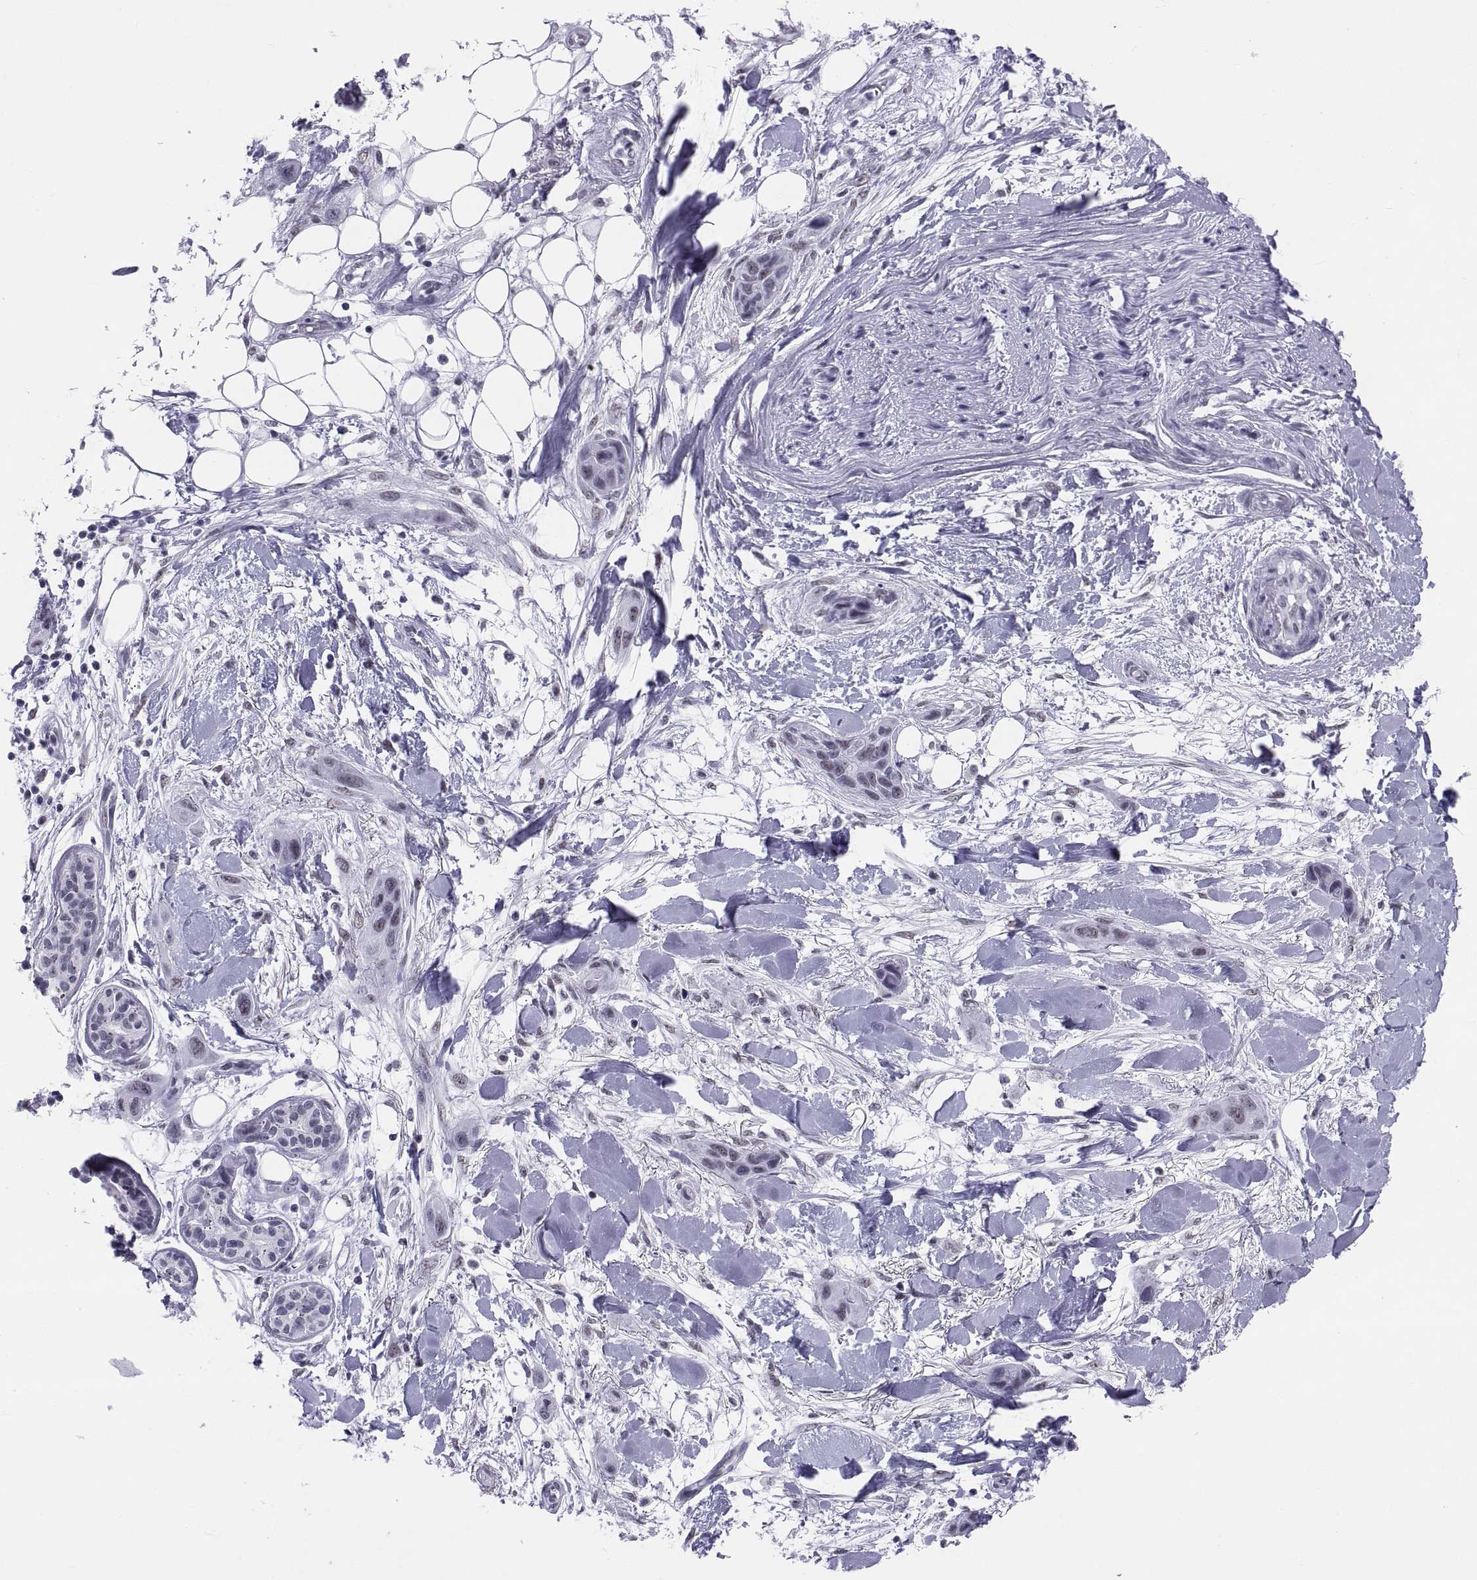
{"staining": {"intensity": "negative", "quantity": "none", "location": "none"}, "tissue": "skin cancer", "cell_type": "Tumor cells", "image_type": "cancer", "snomed": [{"axis": "morphology", "description": "Squamous cell carcinoma, NOS"}, {"axis": "topography", "description": "Skin"}], "caption": "Immunohistochemistry (IHC) image of skin cancer stained for a protein (brown), which exhibits no positivity in tumor cells.", "gene": "NEUROD6", "patient": {"sex": "male", "age": 79}}